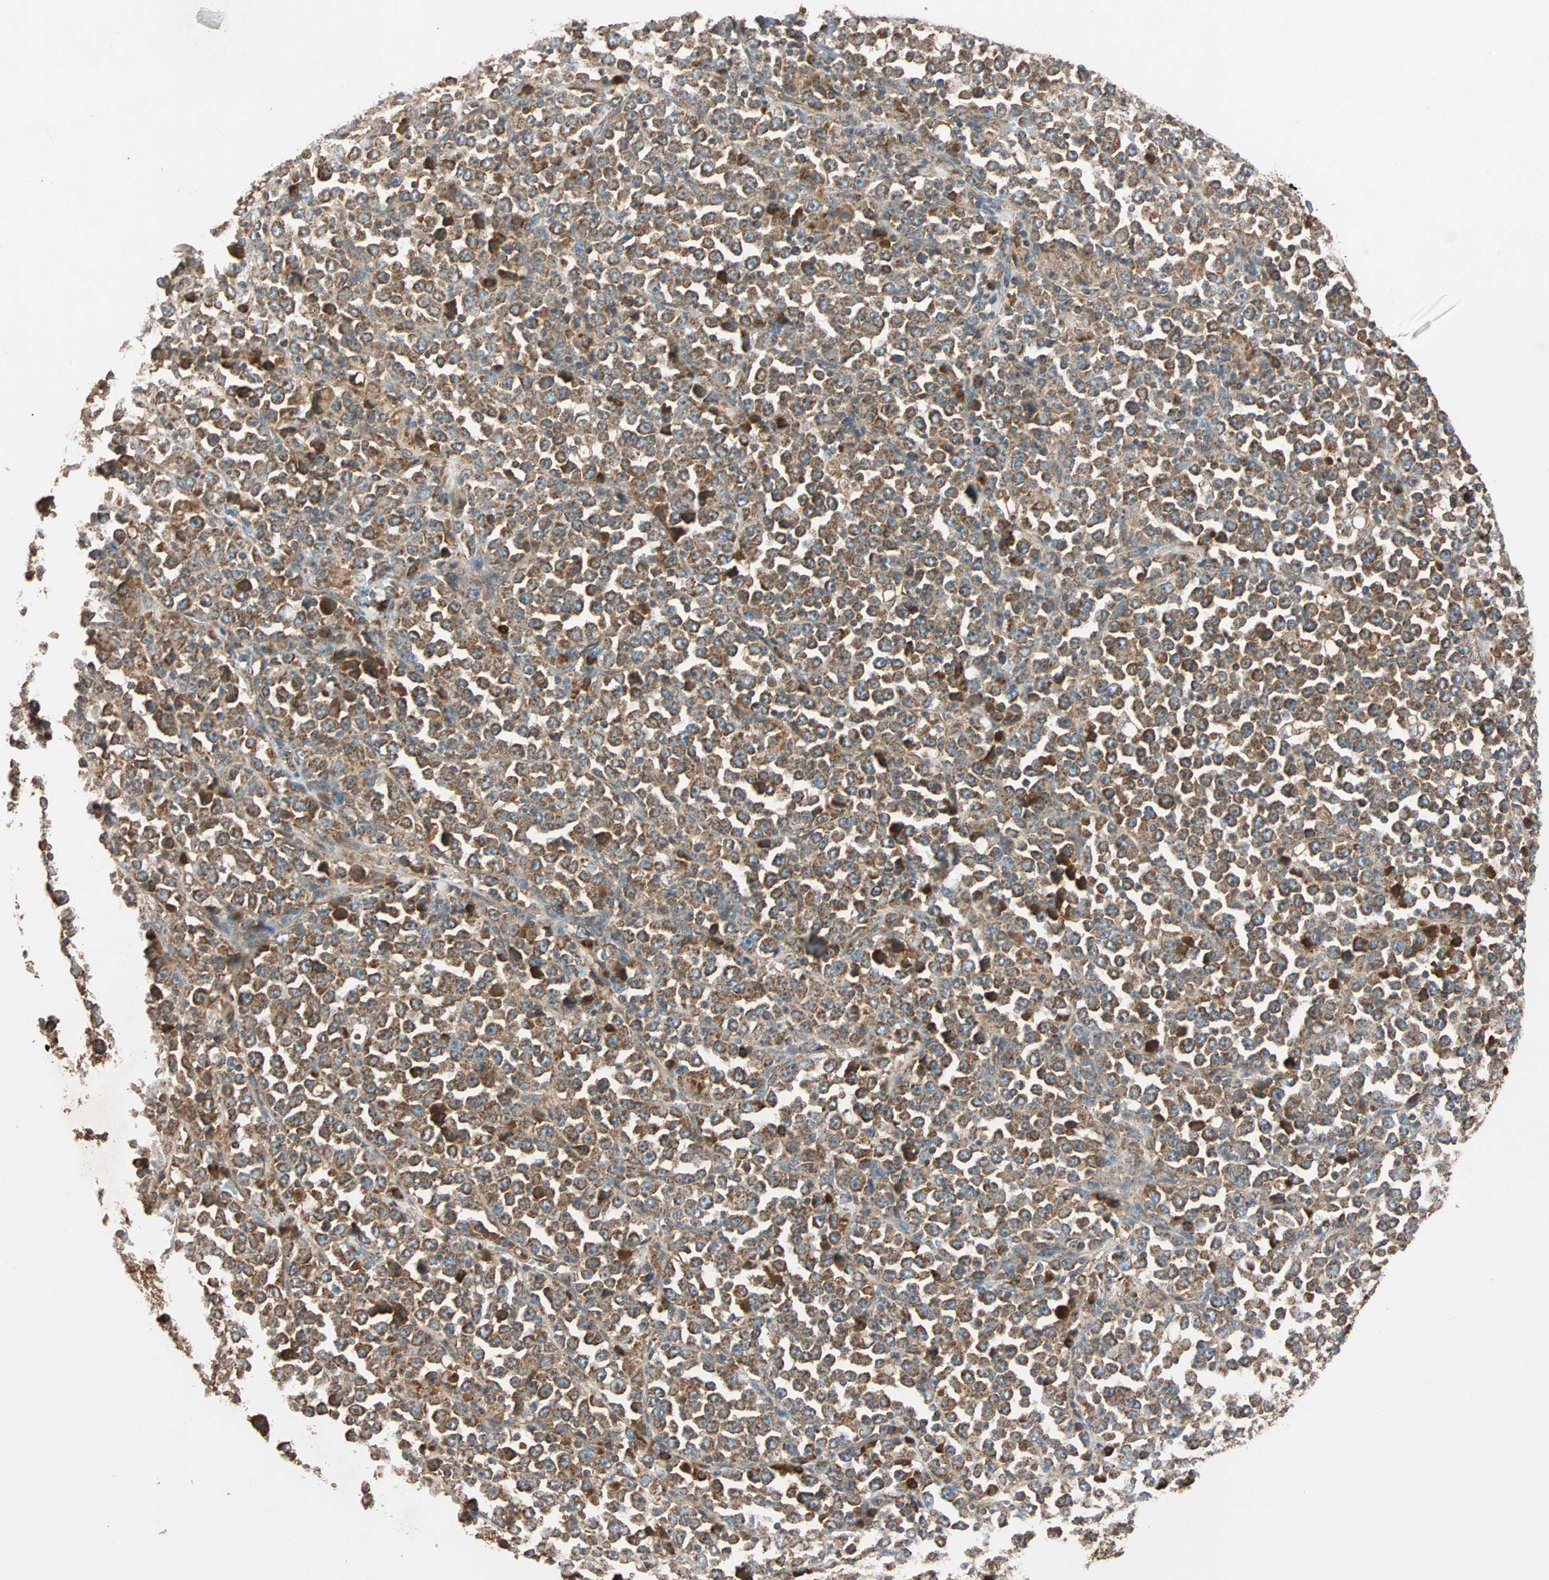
{"staining": {"intensity": "strong", "quantity": ">75%", "location": "cytoplasmic/membranous"}, "tissue": "stomach cancer", "cell_type": "Tumor cells", "image_type": "cancer", "snomed": [{"axis": "morphology", "description": "Normal tissue, NOS"}, {"axis": "morphology", "description": "Adenocarcinoma, NOS"}, {"axis": "topography", "description": "Stomach, upper"}, {"axis": "topography", "description": "Stomach"}], "caption": "The photomicrograph shows staining of stomach cancer, revealing strong cytoplasmic/membranous protein positivity (brown color) within tumor cells. Immunohistochemistry stains the protein in brown and the nuclei are stained blue.", "gene": "MAPK1", "patient": {"sex": "male", "age": 59}}